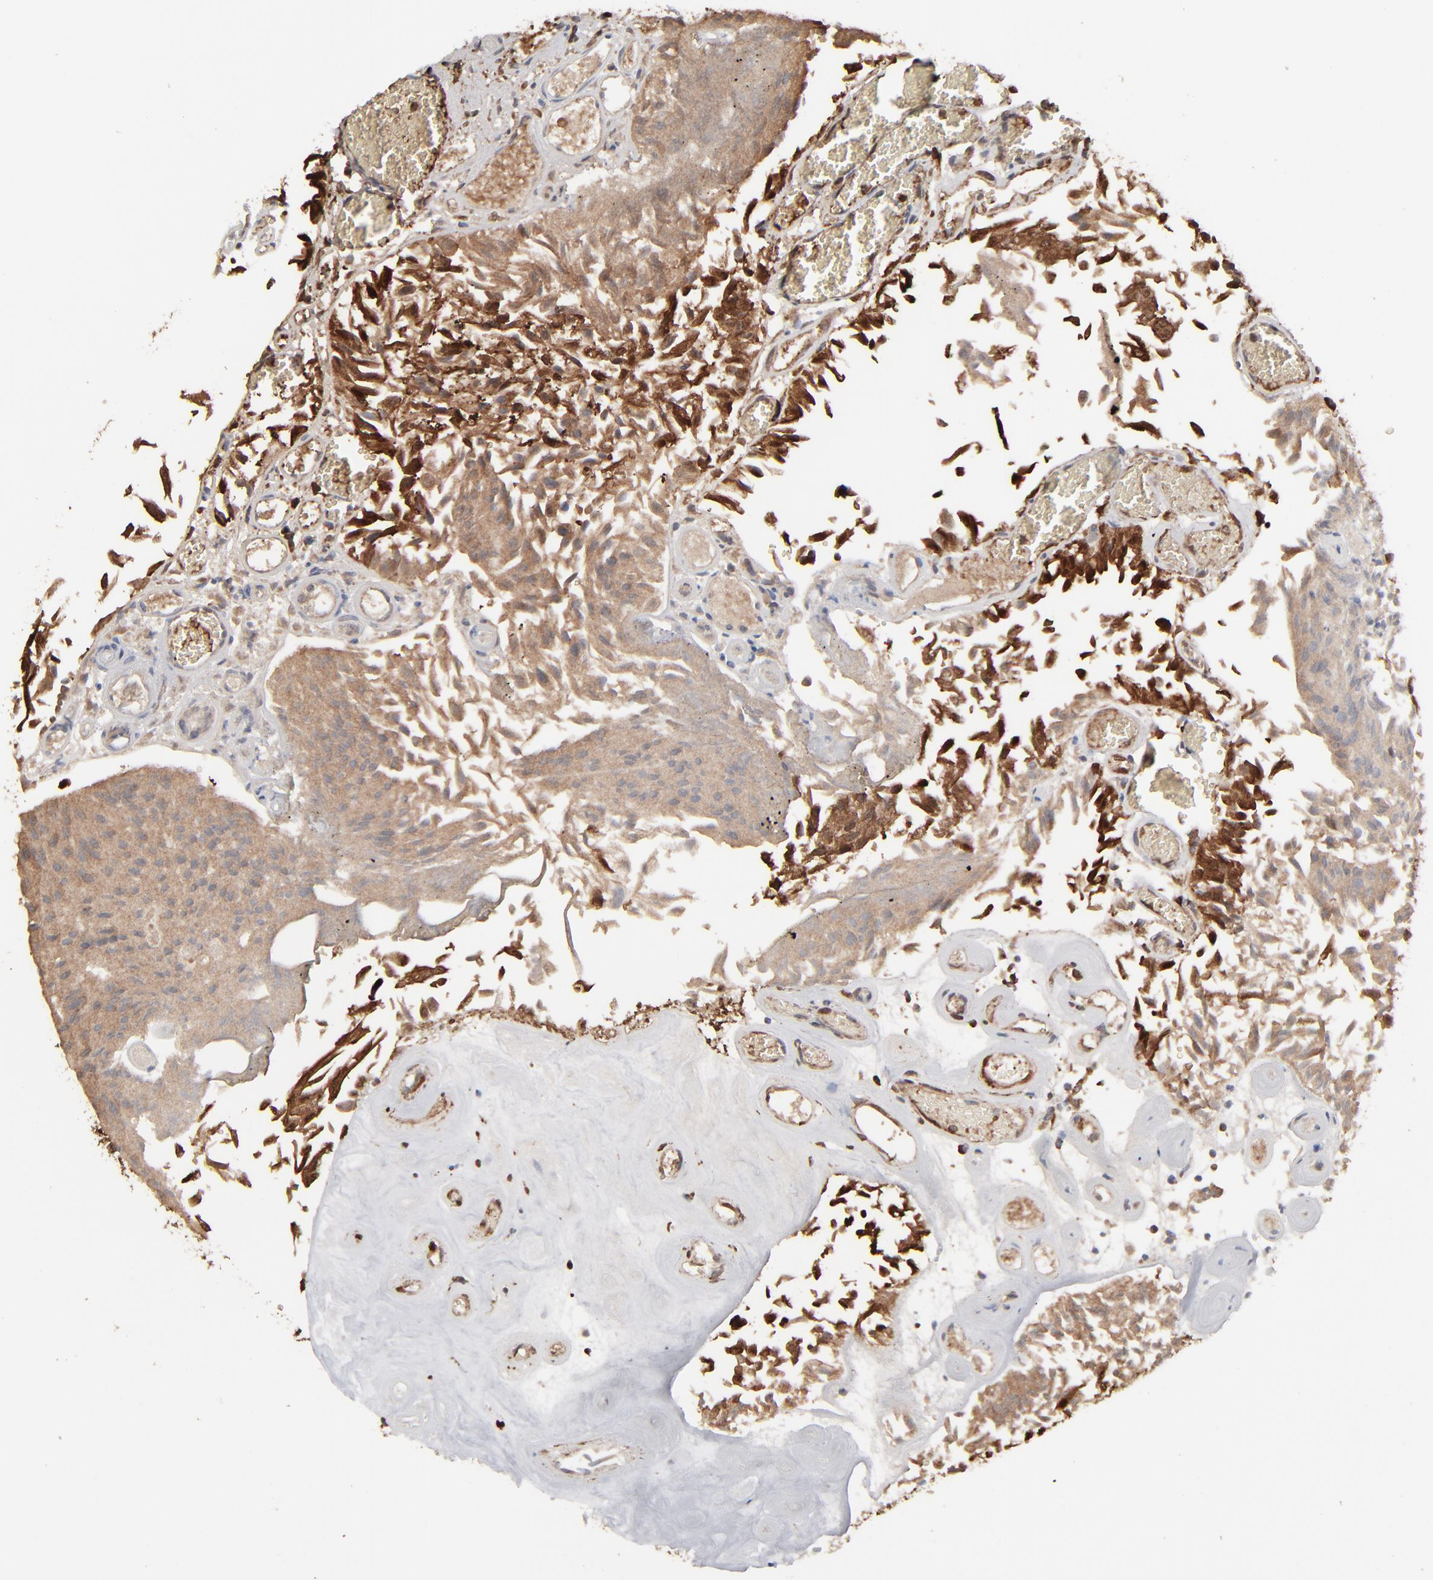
{"staining": {"intensity": "strong", "quantity": ">75%", "location": "cytoplasmic/membranous"}, "tissue": "urothelial cancer", "cell_type": "Tumor cells", "image_type": "cancer", "snomed": [{"axis": "morphology", "description": "Urothelial carcinoma, Low grade"}, {"axis": "topography", "description": "Urinary bladder"}], "caption": "Immunohistochemistry of urothelial cancer exhibits high levels of strong cytoplasmic/membranous staining in approximately >75% of tumor cells. The protein is shown in brown color, while the nuclei are stained blue.", "gene": "NME1-NME2", "patient": {"sex": "male", "age": 86}}